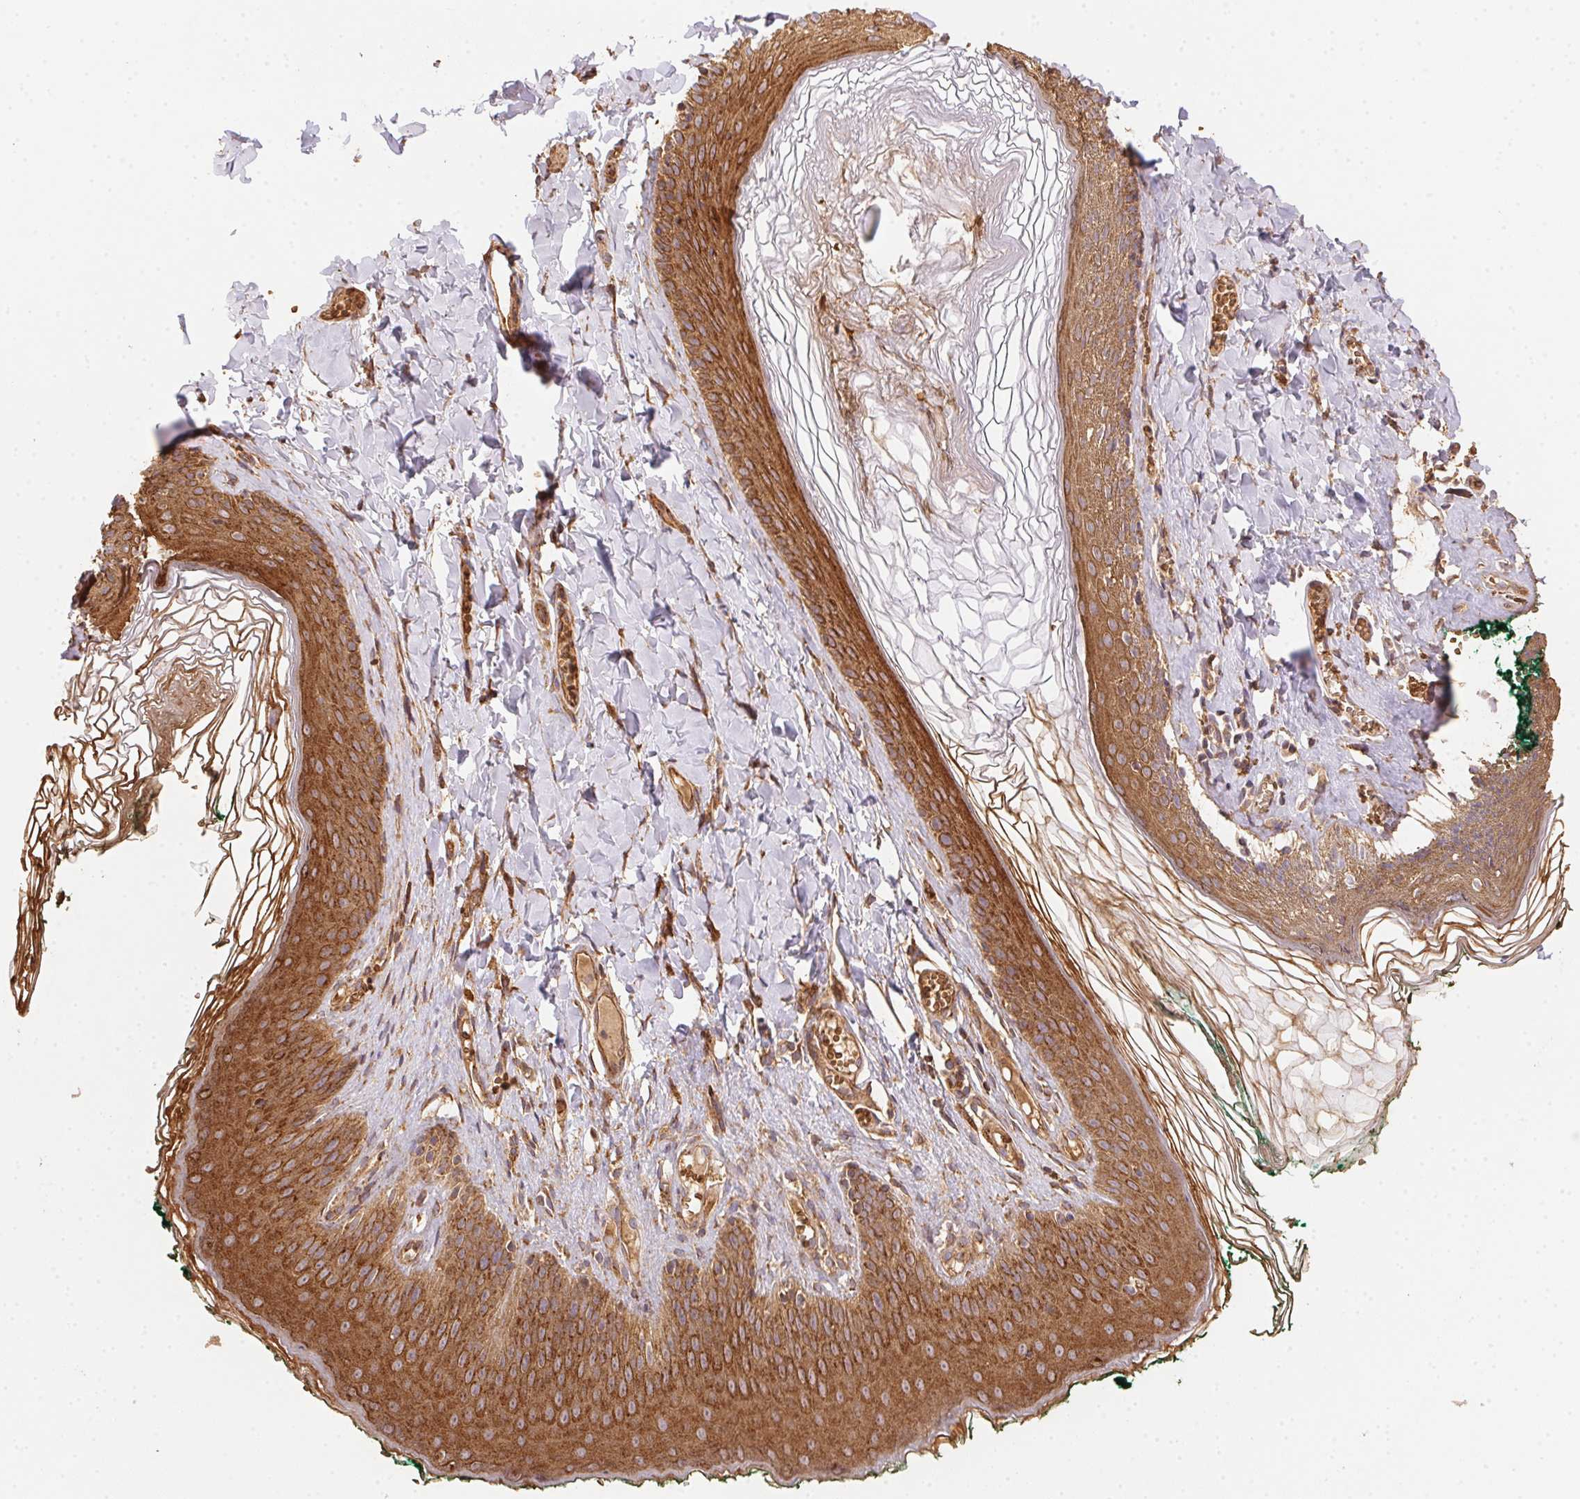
{"staining": {"intensity": "strong", "quantity": ">75%", "location": "cytoplasmic/membranous"}, "tissue": "skin", "cell_type": "Epidermal cells", "image_type": "normal", "snomed": [{"axis": "morphology", "description": "Normal tissue, NOS"}, {"axis": "topography", "description": "Vulva"}, {"axis": "topography", "description": "Peripheral nerve tissue"}], "caption": "Protein staining of benign skin shows strong cytoplasmic/membranous expression in about >75% of epidermal cells. (DAB (3,3'-diaminobenzidine) IHC, brown staining for protein, blue staining for nuclei).", "gene": "USE1", "patient": {"sex": "female", "age": 66}}